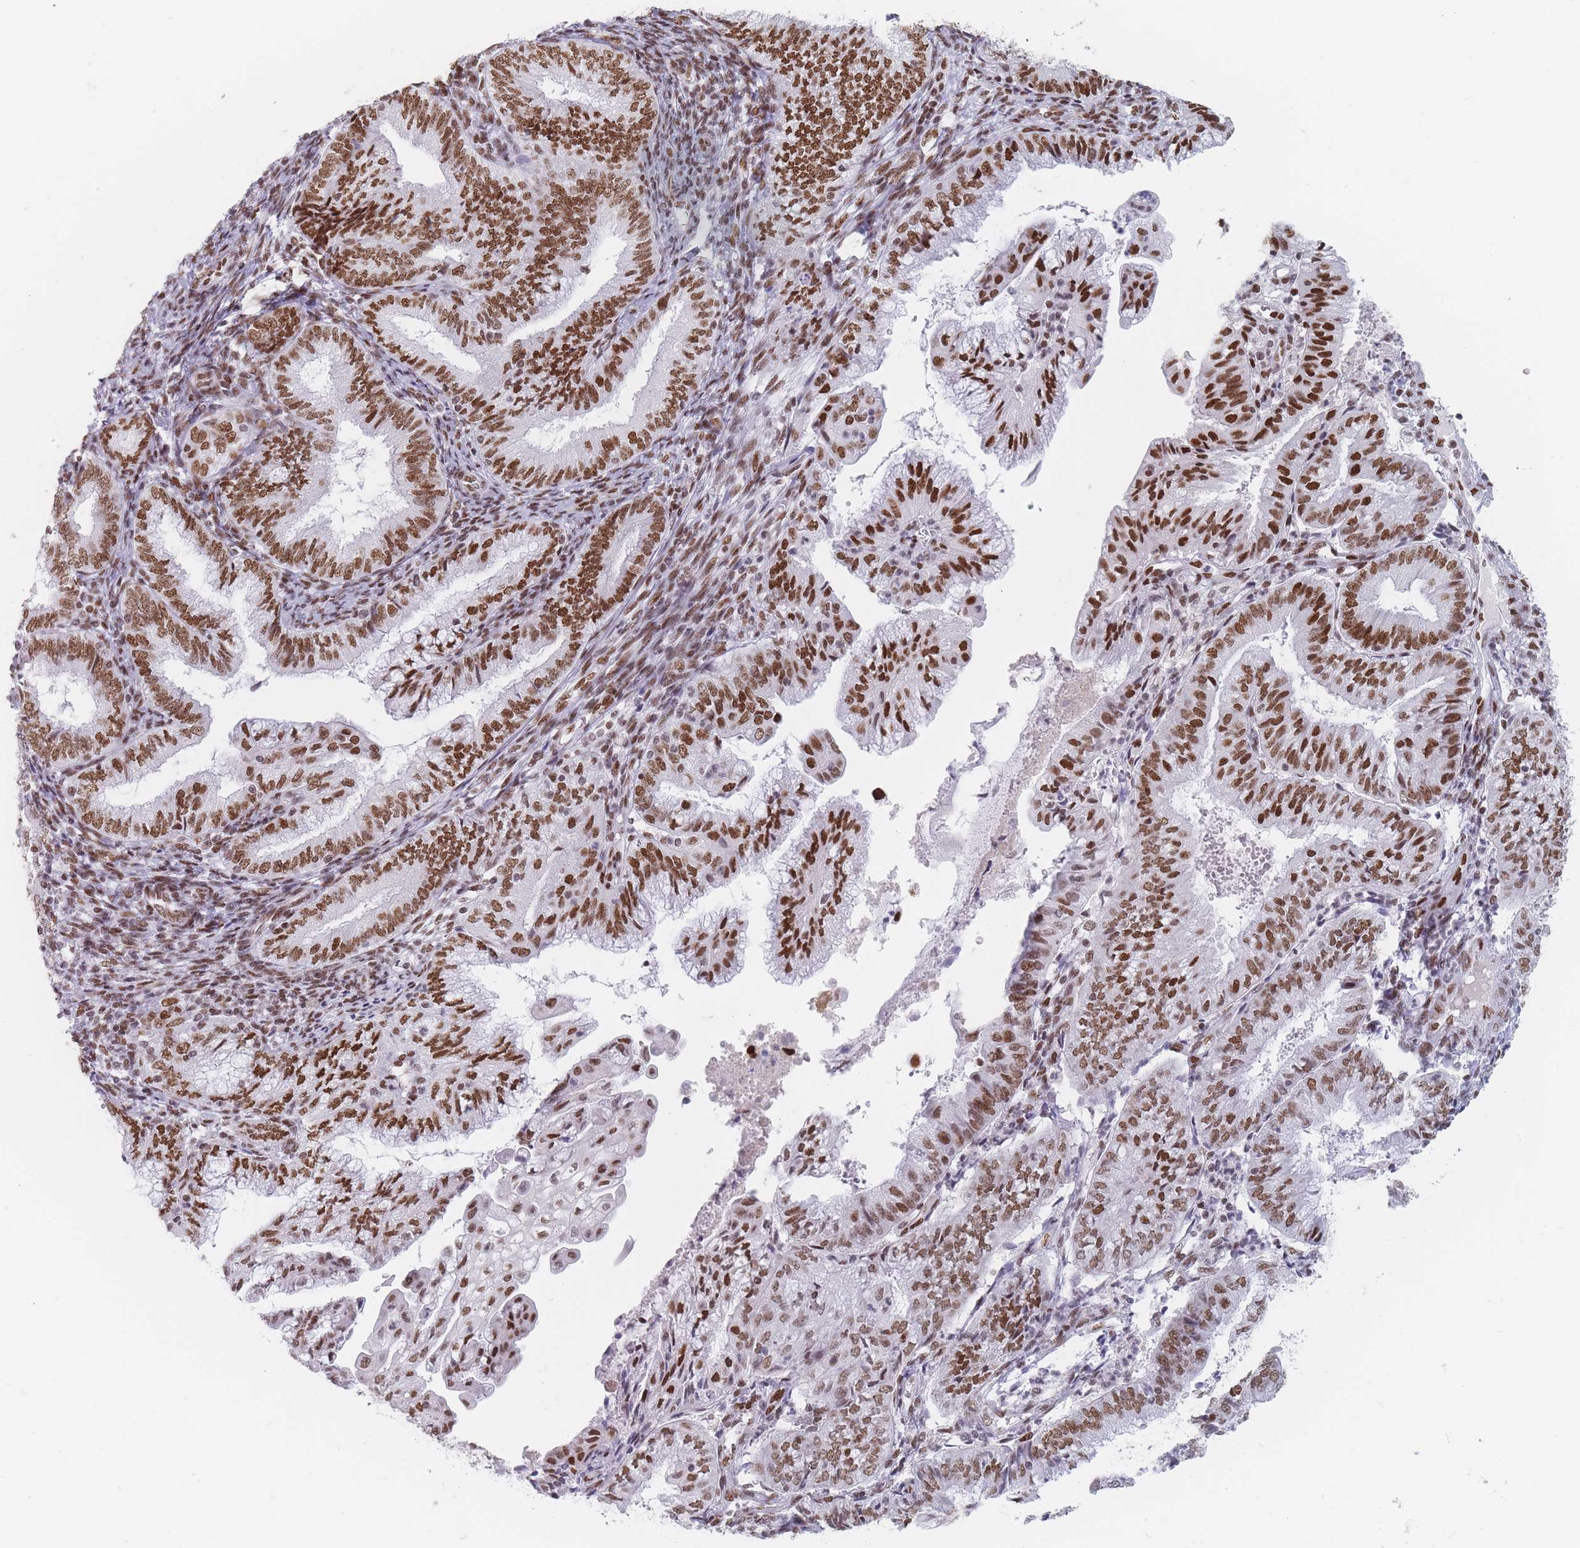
{"staining": {"intensity": "moderate", "quantity": ">75%", "location": "nuclear"}, "tissue": "endometrial cancer", "cell_type": "Tumor cells", "image_type": "cancer", "snomed": [{"axis": "morphology", "description": "Adenocarcinoma, NOS"}, {"axis": "topography", "description": "Endometrium"}], "caption": "Endometrial cancer tissue demonstrates moderate nuclear positivity in approximately >75% of tumor cells", "gene": "SAFB2", "patient": {"sex": "female", "age": 55}}